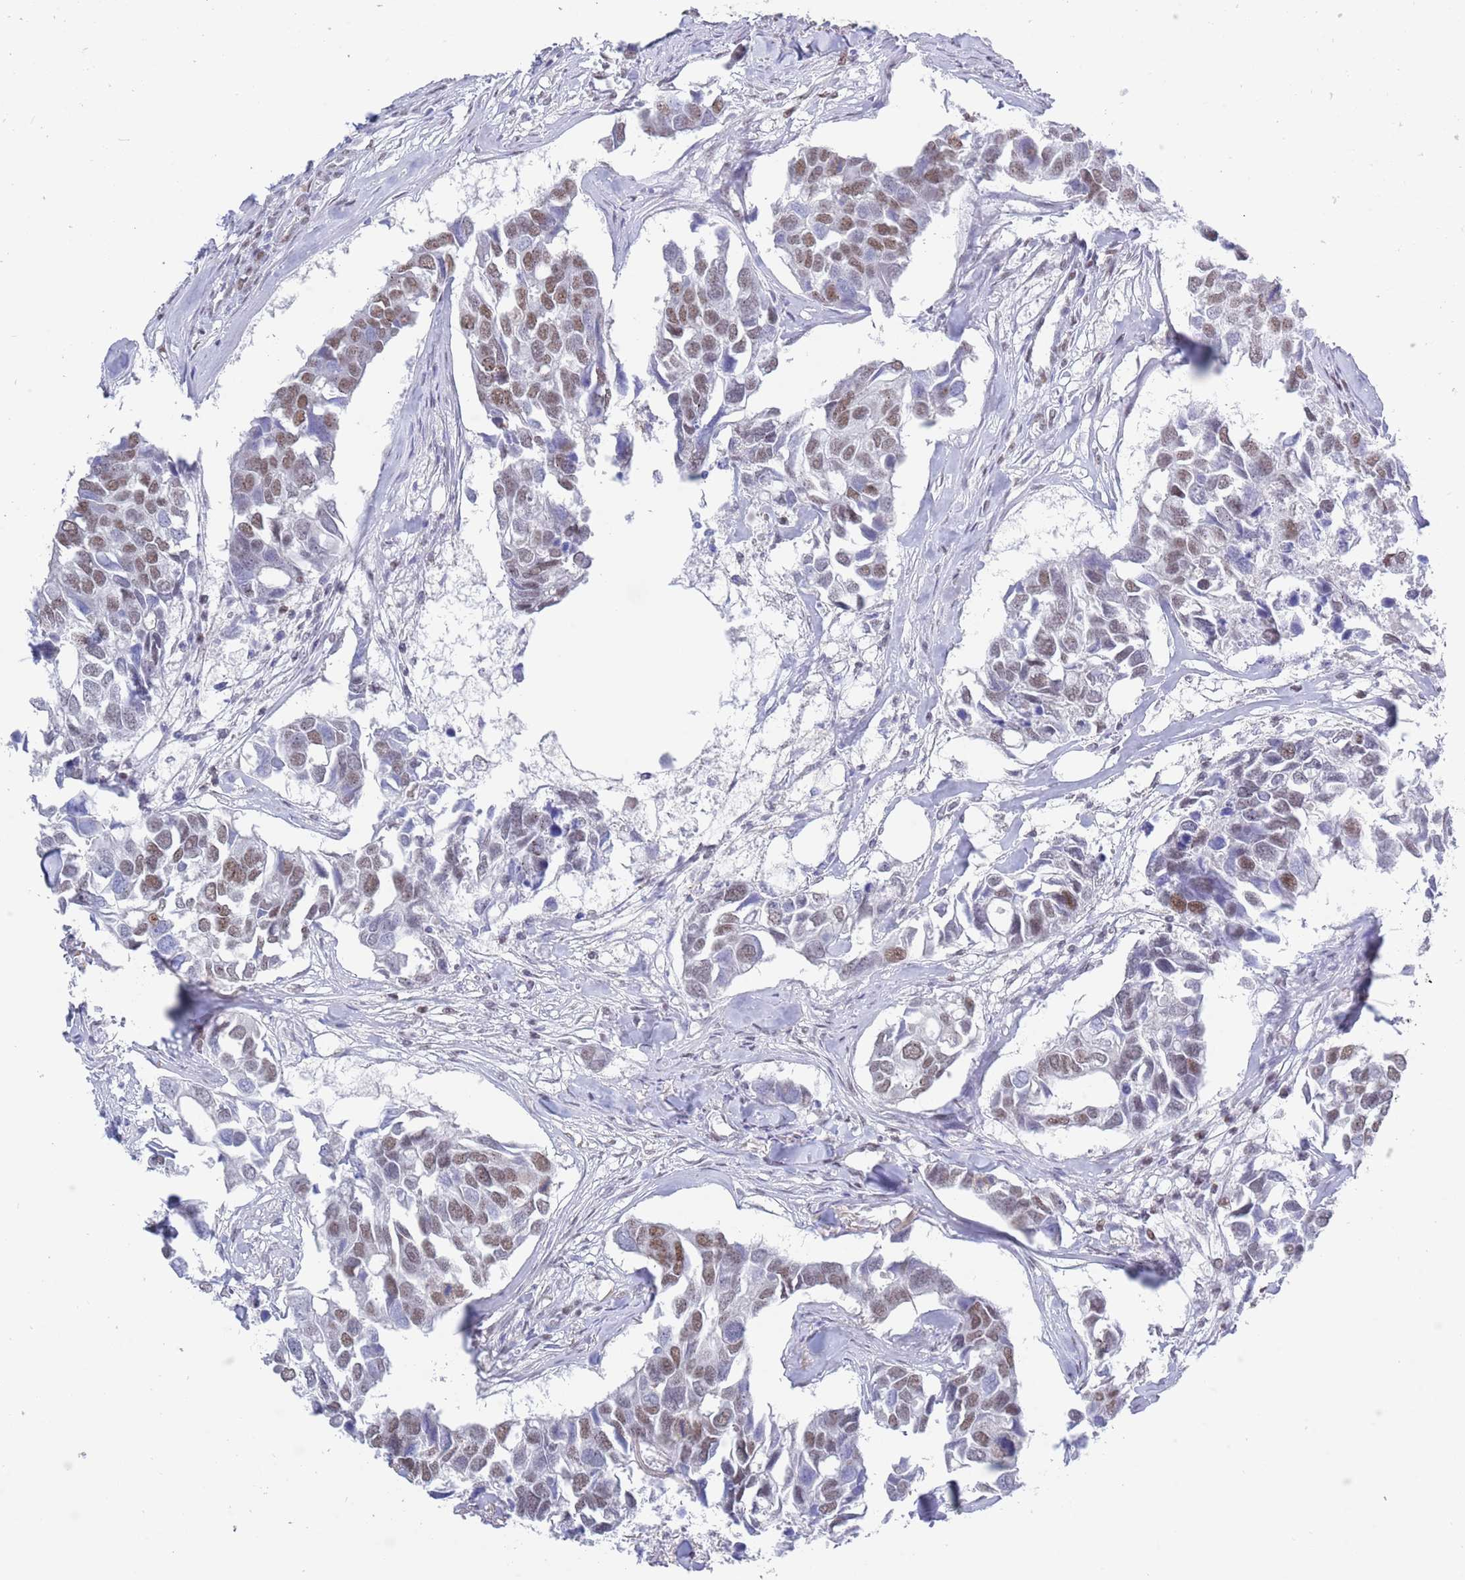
{"staining": {"intensity": "moderate", "quantity": "25%-75%", "location": "nuclear"}, "tissue": "breast cancer", "cell_type": "Tumor cells", "image_type": "cancer", "snomed": [{"axis": "morphology", "description": "Duct carcinoma"}, {"axis": "topography", "description": "Breast"}], "caption": "Immunohistochemical staining of breast cancer (invasive ductal carcinoma) exhibits medium levels of moderate nuclear protein expression in approximately 25%-75% of tumor cells.", "gene": "ZNF382", "patient": {"sex": "female", "age": 83}}